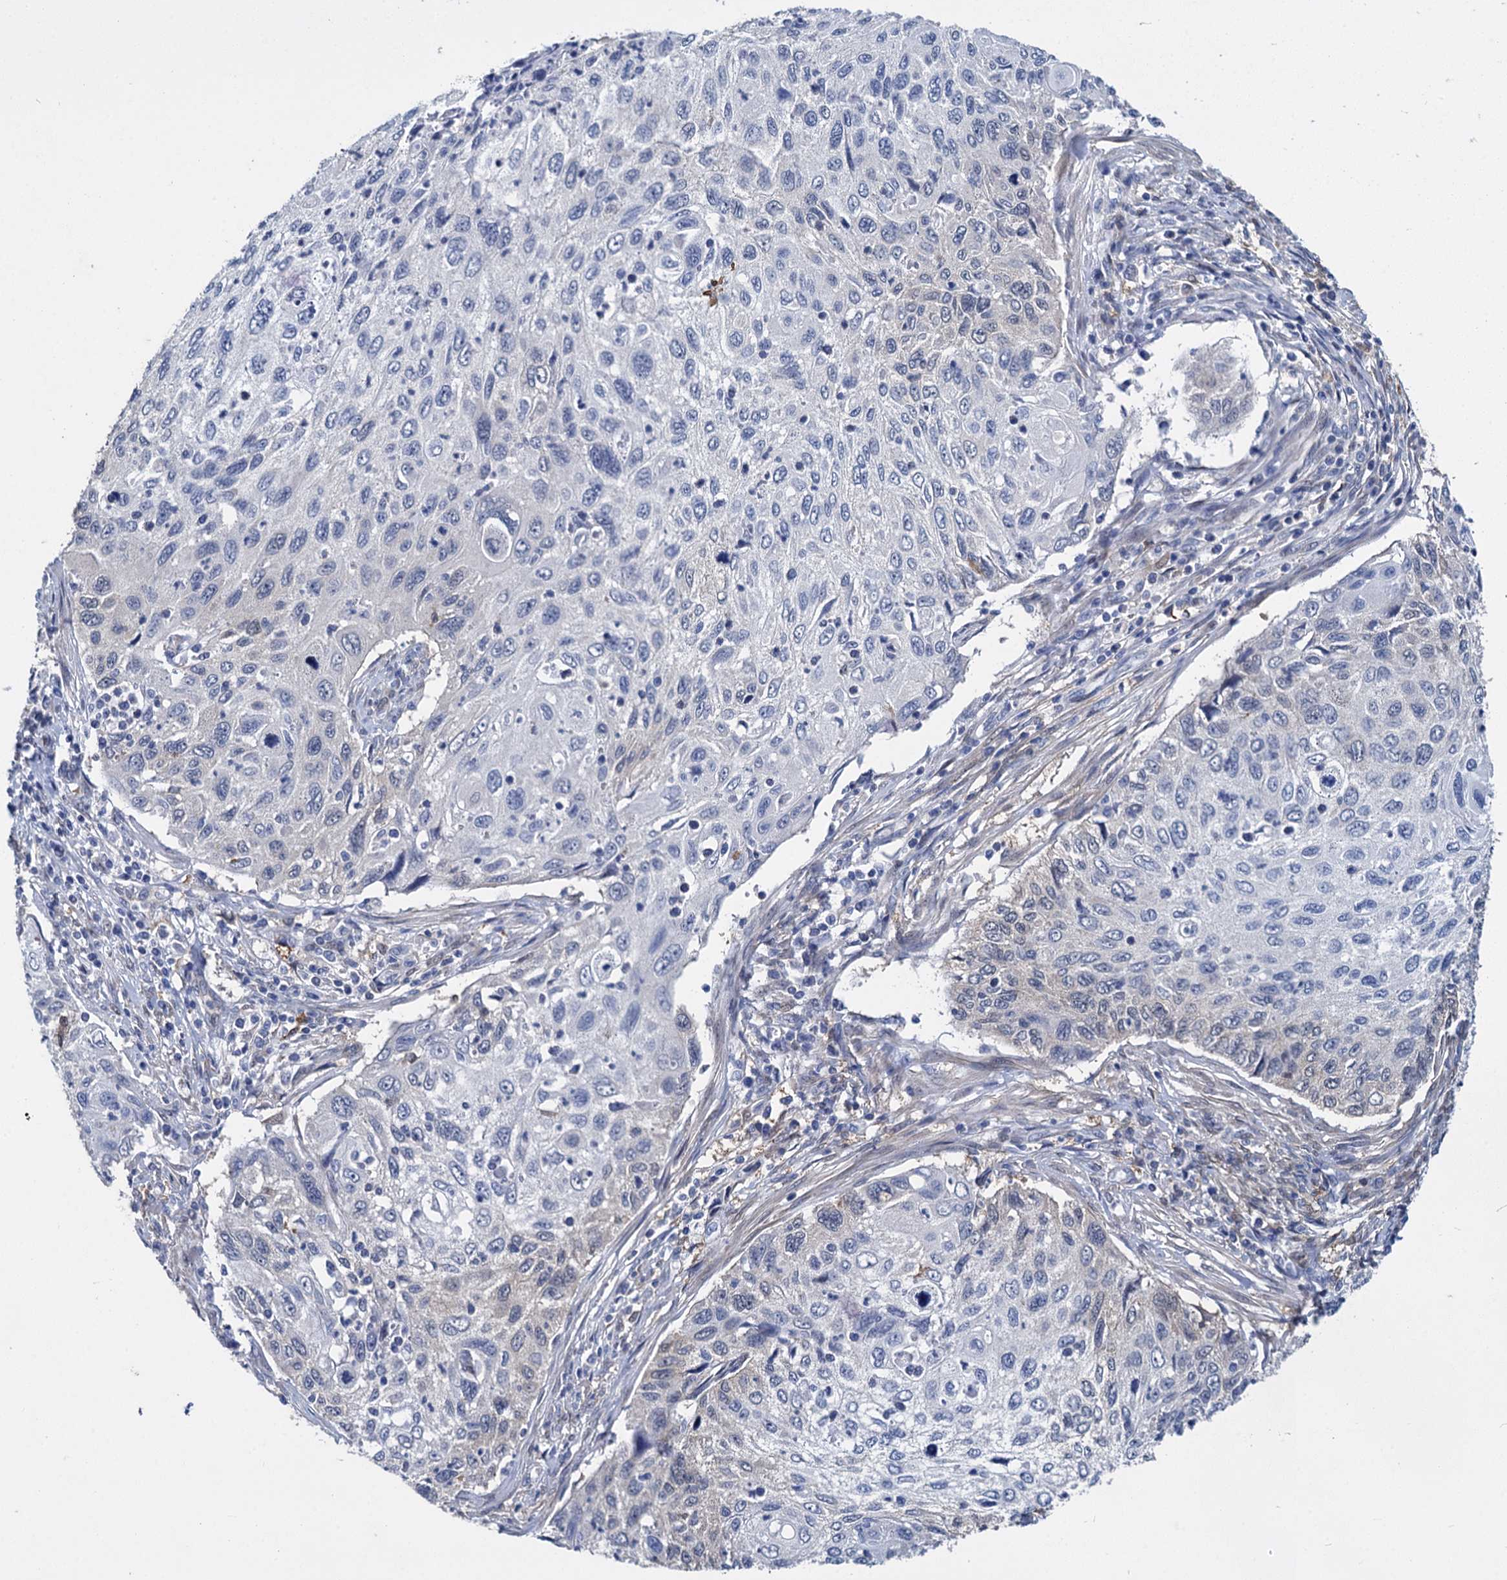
{"staining": {"intensity": "negative", "quantity": "none", "location": "none"}, "tissue": "cervical cancer", "cell_type": "Tumor cells", "image_type": "cancer", "snomed": [{"axis": "morphology", "description": "Squamous cell carcinoma, NOS"}, {"axis": "topography", "description": "Cervix"}], "caption": "Squamous cell carcinoma (cervical) was stained to show a protein in brown. There is no significant positivity in tumor cells.", "gene": "GSTM3", "patient": {"sex": "female", "age": 70}}